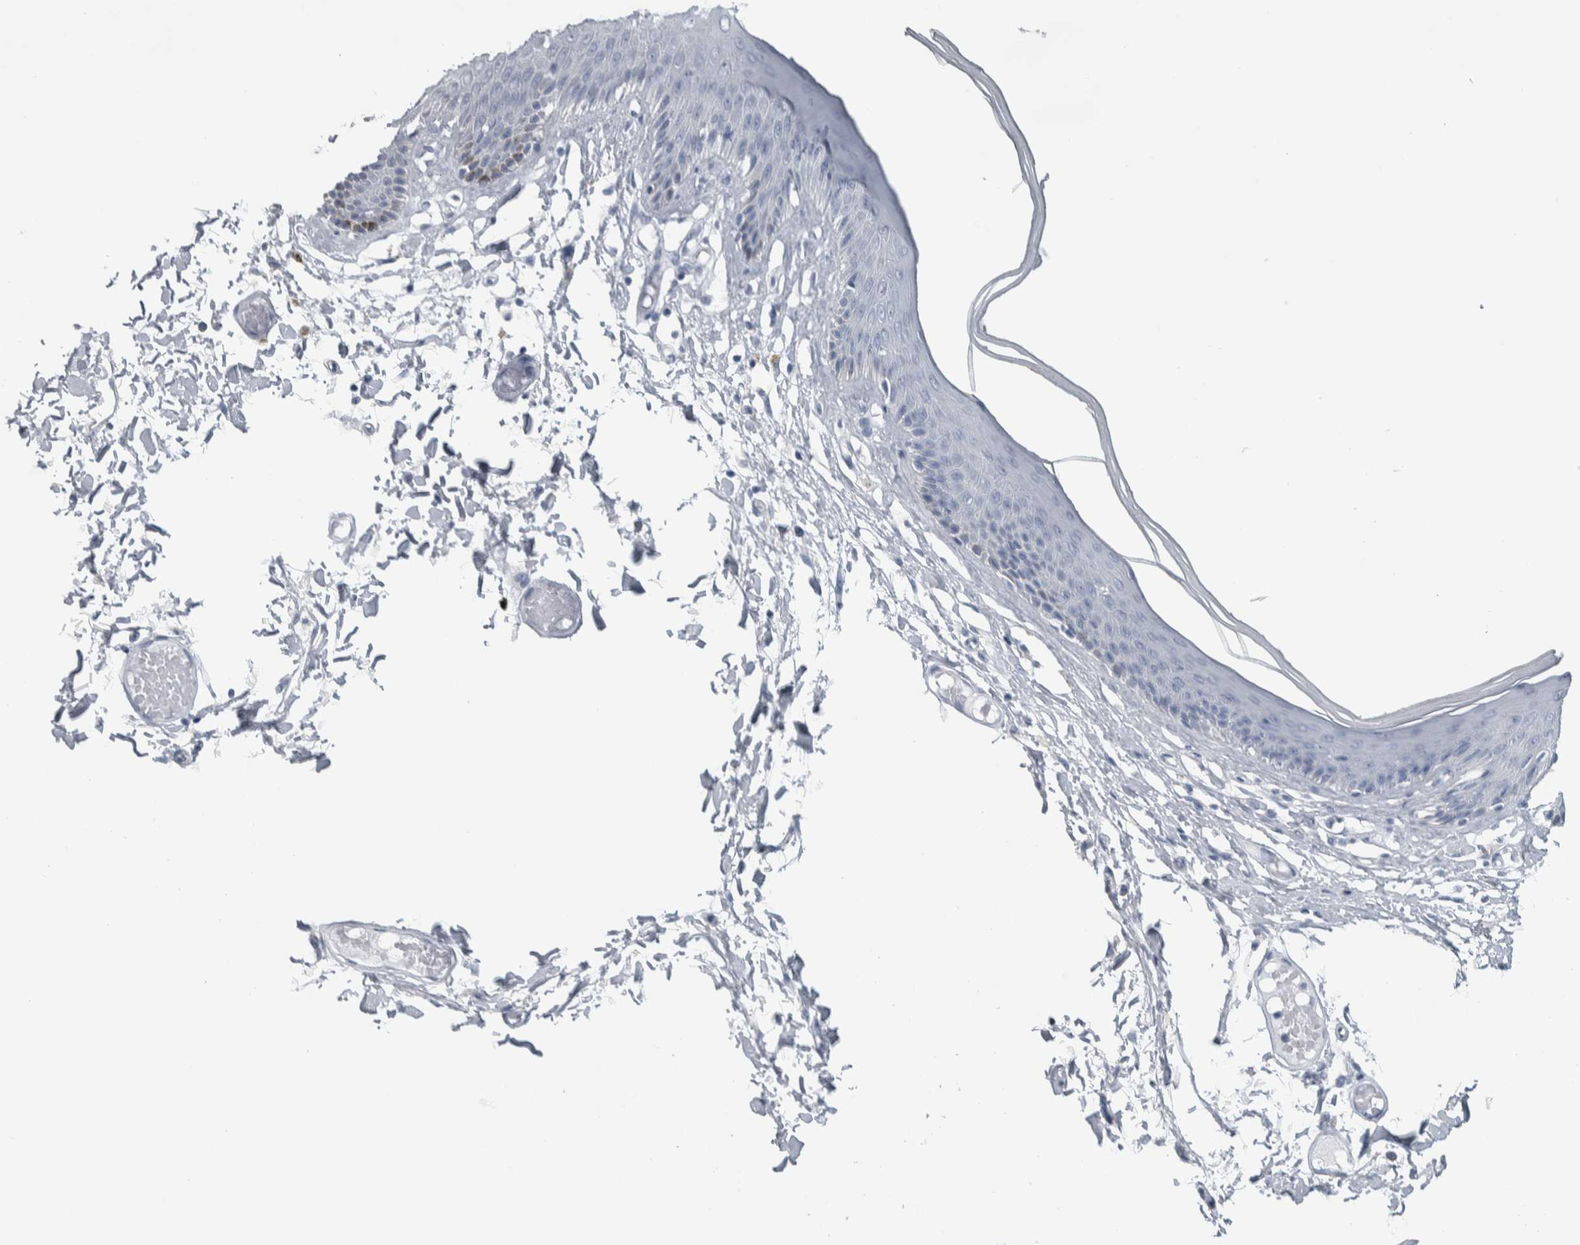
{"staining": {"intensity": "moderate", "quantity": "<25%", "location": "cytoplasmic/membranous"}, "tissue": "skin", "cell_type": "Epidermal cells", "image_type": "normal", "snomed": [{"axis": "morphology", "description": "Normal tissue, NOS"}, {"axis": "topography", "description": "Vulva"}], "caption": "The histopathology image displays immunohistochemical staining of benign skin. There is moderate cytoplasmic/membranous positivity is appreciated in about <25% of epidermal cells.", "gene": "CDH17", "patient": {"sex": "female", "age": 73}}